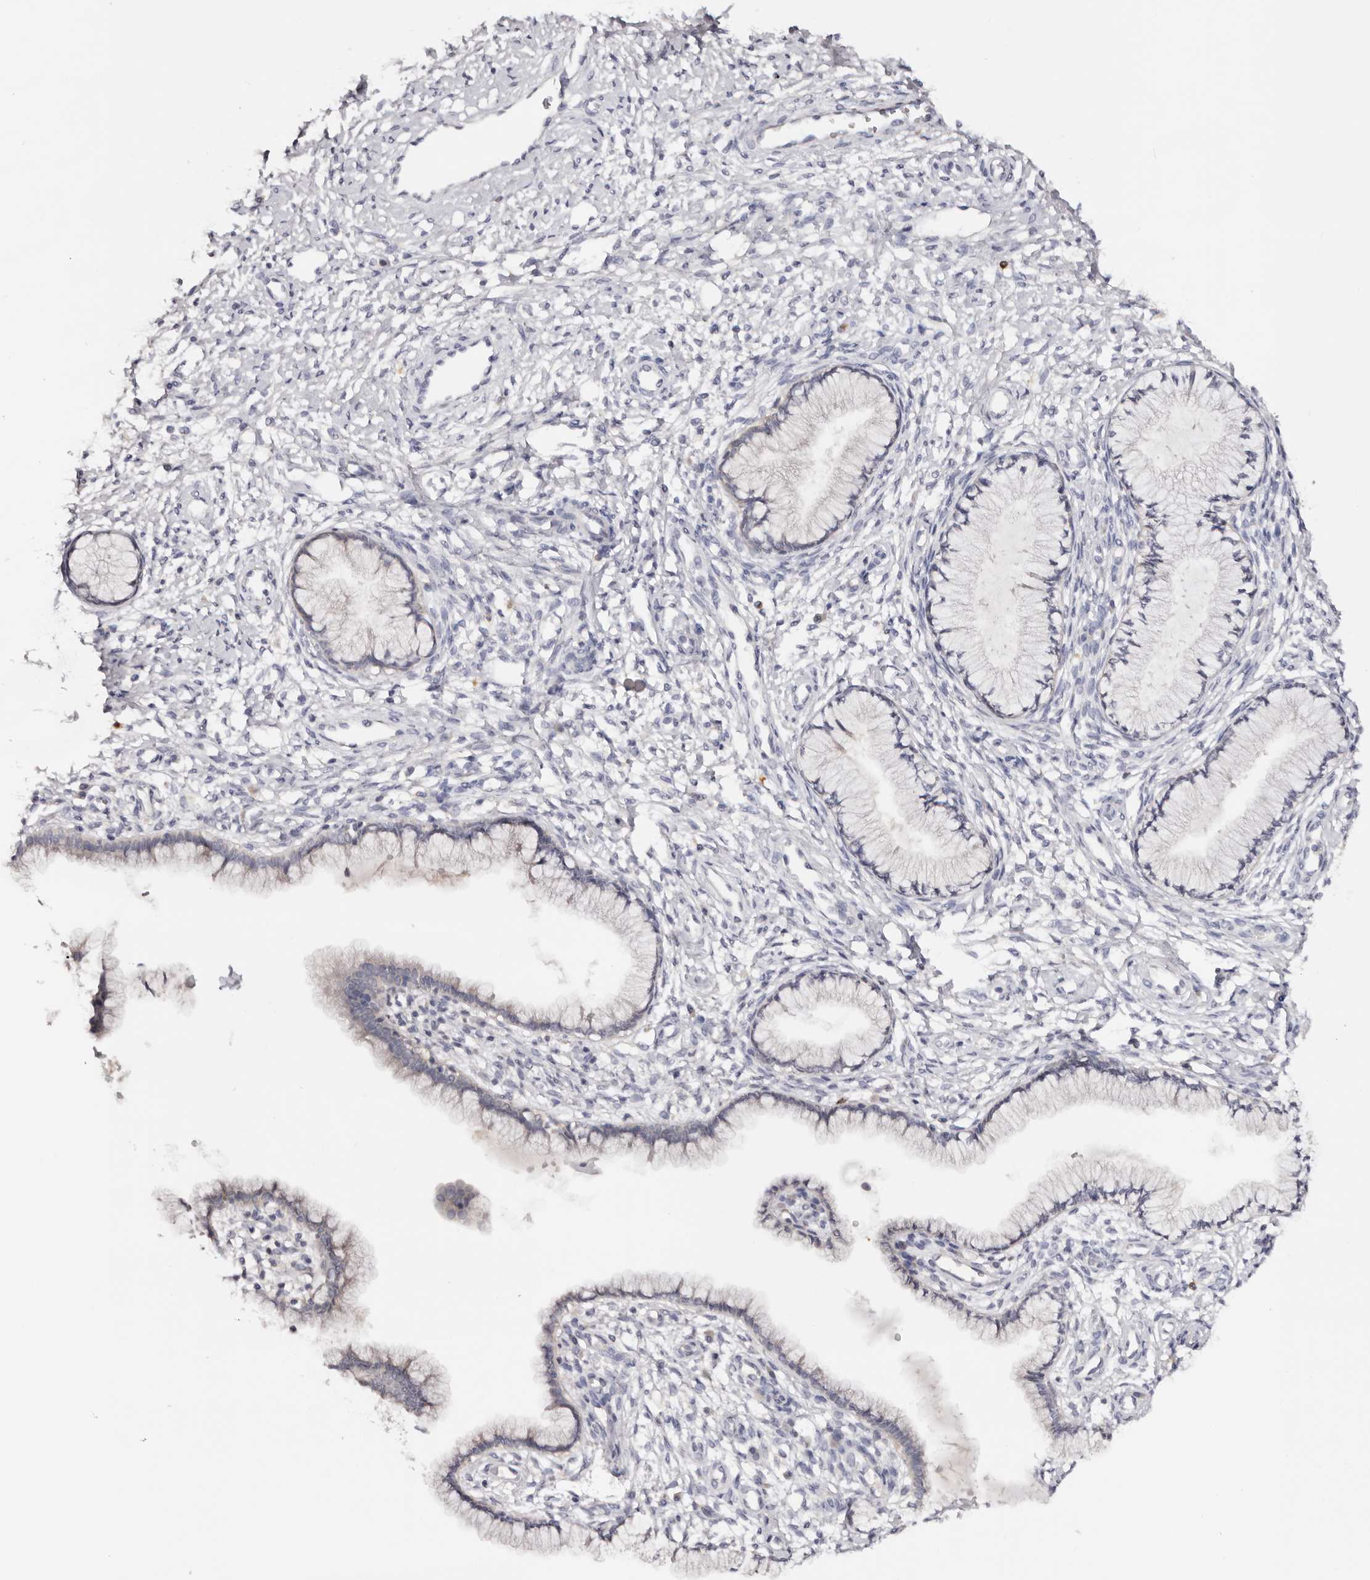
{"staining": {"intensity": "negative", "quantity": "none", "location": "none"}, "tissue": "cervix", "cell_type": "Glandular cells", "image_type": "normal", "snomed": [{"axis": "morphology", "description": "Normal tissue, NOS"}, {"axis": "topography", "description": "Cervix"}], "caption": "Cervix stained for a protein using IHC reveals no expression glandular cells.", "gene": "CCDC190", "patient": {"sex": "female", "age": 36}}